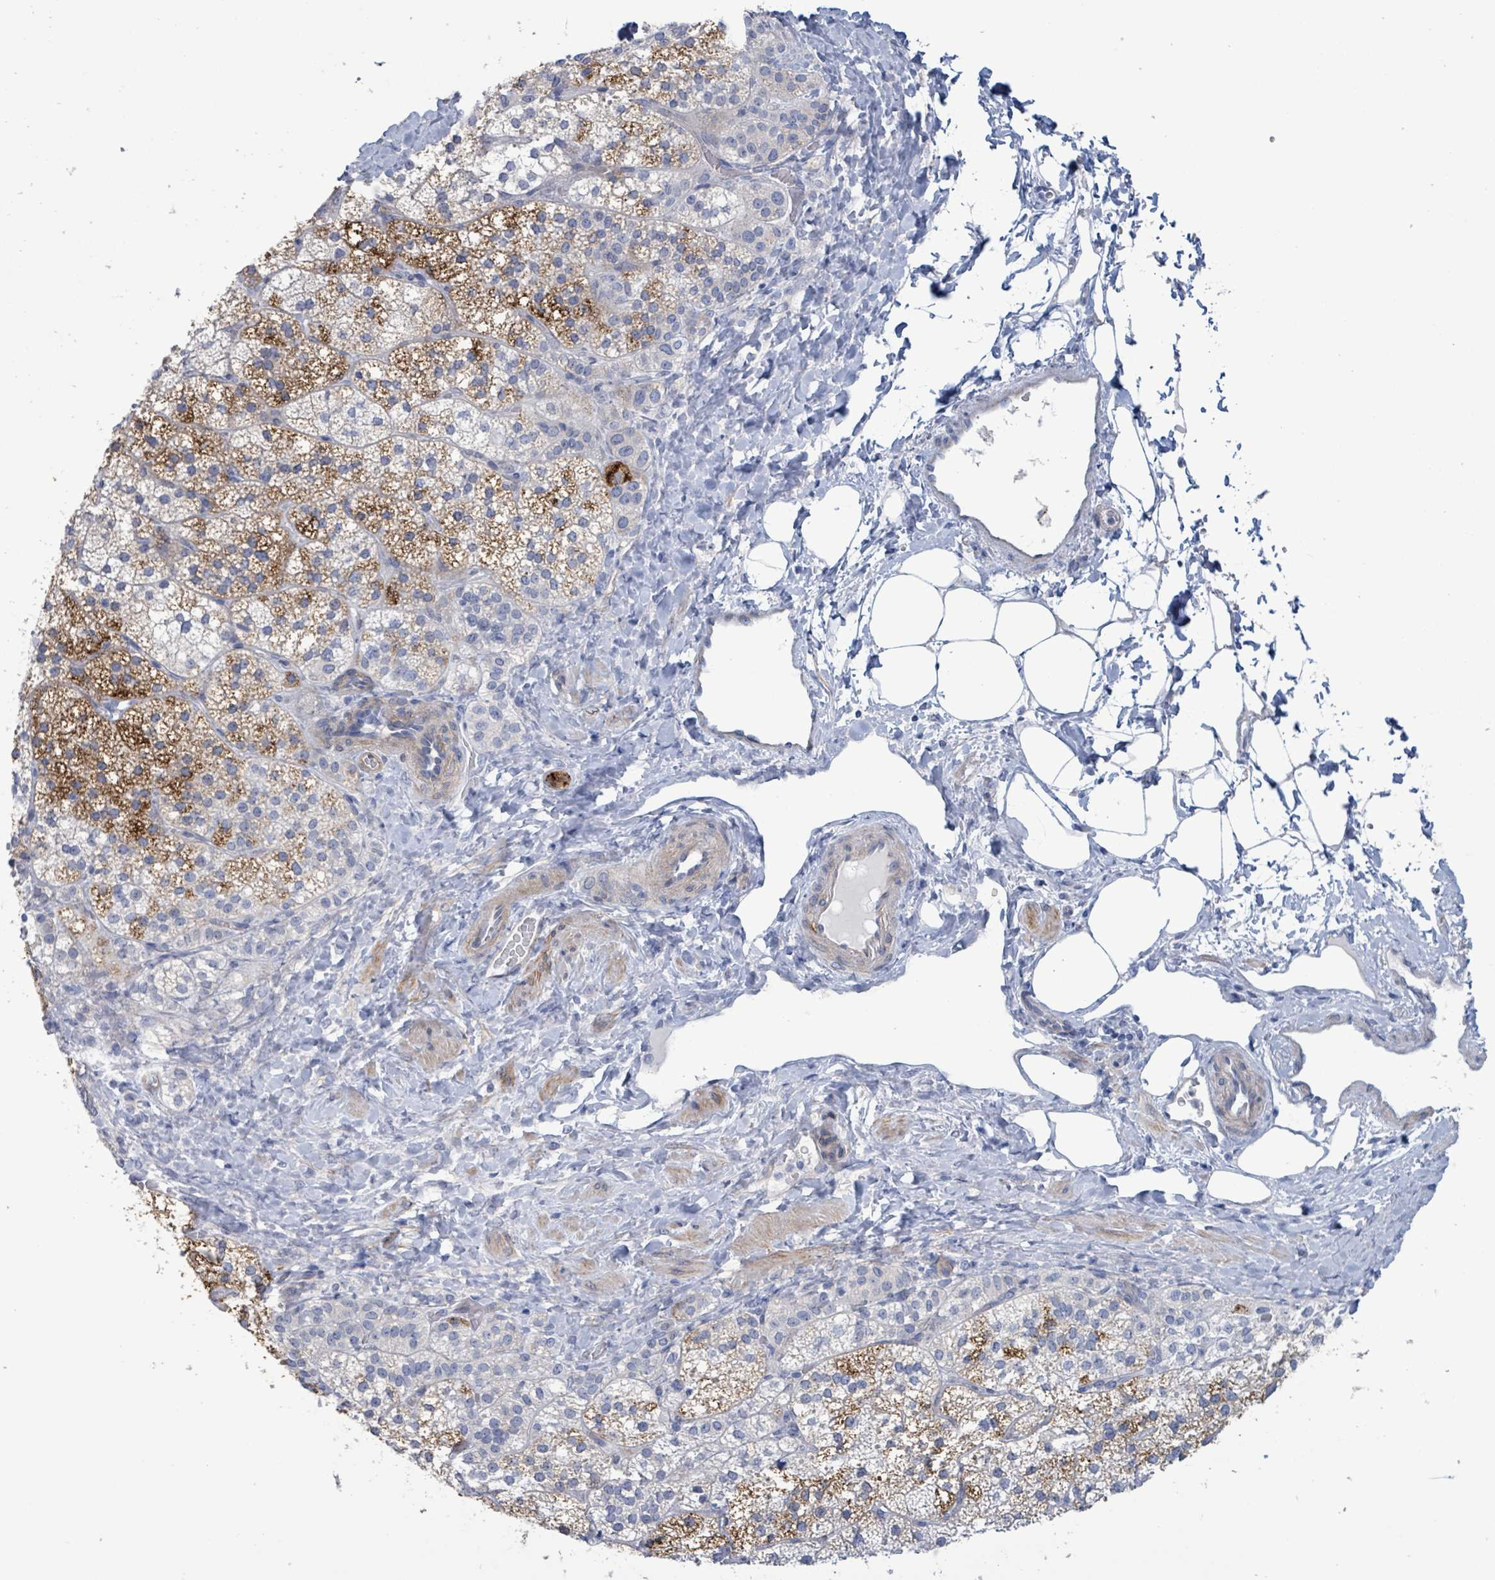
{"staining": {"intensity": "strong", "quantity": "<25%", "location": "cytoplasmic/membranous"}, "tissue": "adrenal gland", "cell_type": "Glandular cells", "image_type": "normal", "snomed": [{"axis": "morphology", "description": "Normal tissue, NOS"}, {"axis": "topography", "description": "Adrenal gland"}], "caption": "Immunohistochemical staining of normal adrenal gland exhibits <25% levels of strong cytoplasmic/membranous protein expression in about <25% of glandular cells. Nuclei are stained in blue.", "gene": "PKLR", "patient": {"sex": "male", "age": 53}}